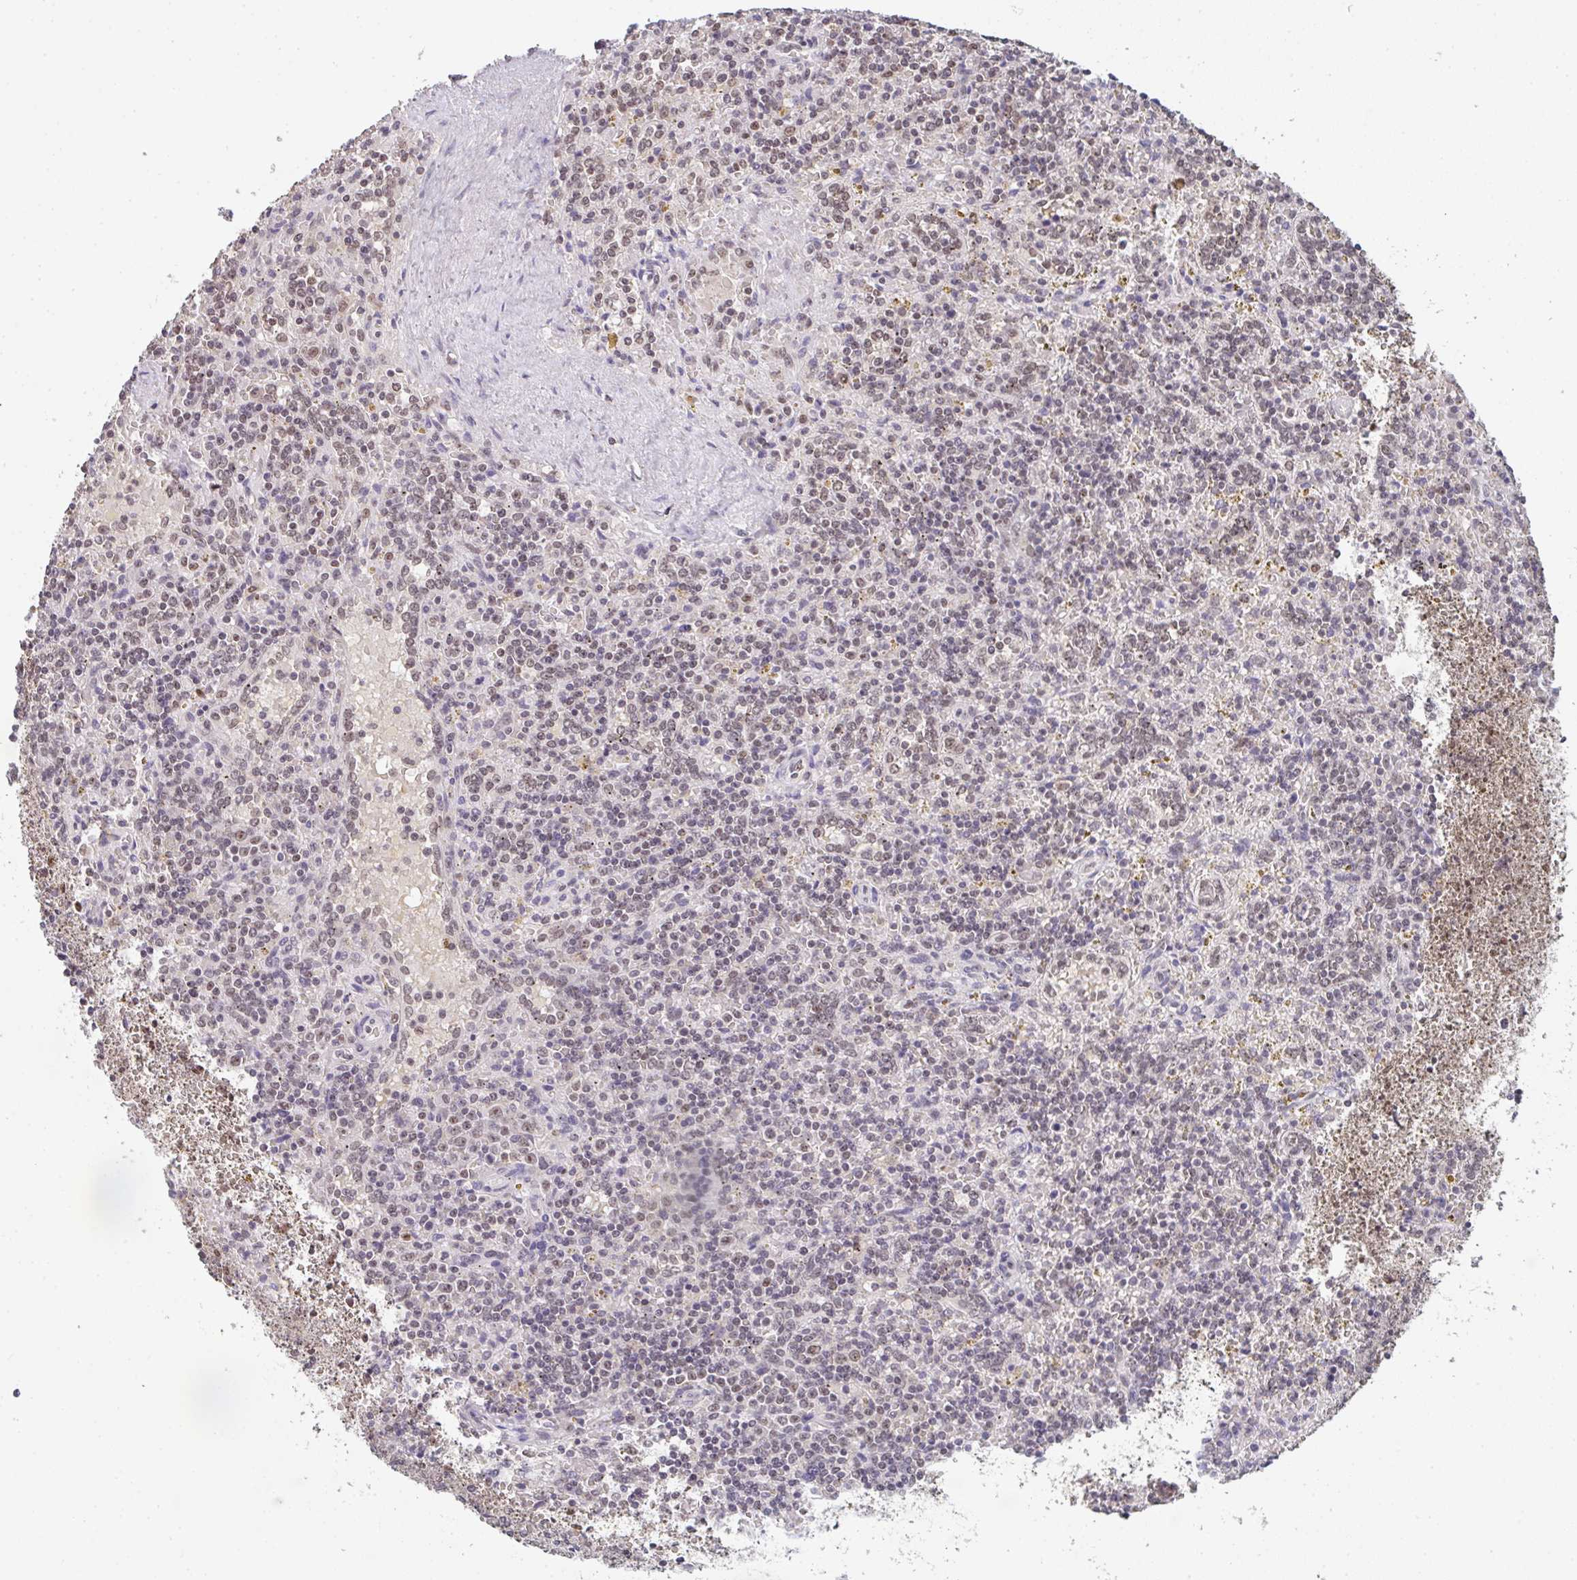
{"staining": {"intensity": "weak", "quantity": "25%-75%", "location": "nuclear"}, "tissue": "lymphoma", "cell_type": "Tumor cells", "image_type": "cancer", "snomed": [{"axis": "morphology", "description": "Malignant lymphoma, non-Hodgkin's type, Low grade"}, {"axis": "topography", "description": "Spleen"}], "caption": "Low-grade malignant lymphoma, non-Hodgkin's type stained for a protein (brown) exhibits weak nuclear positive staining in about 25%-75% of tumor cells.", "gene": "DKC1", "patient": {"sex": "male", "age": 67}}